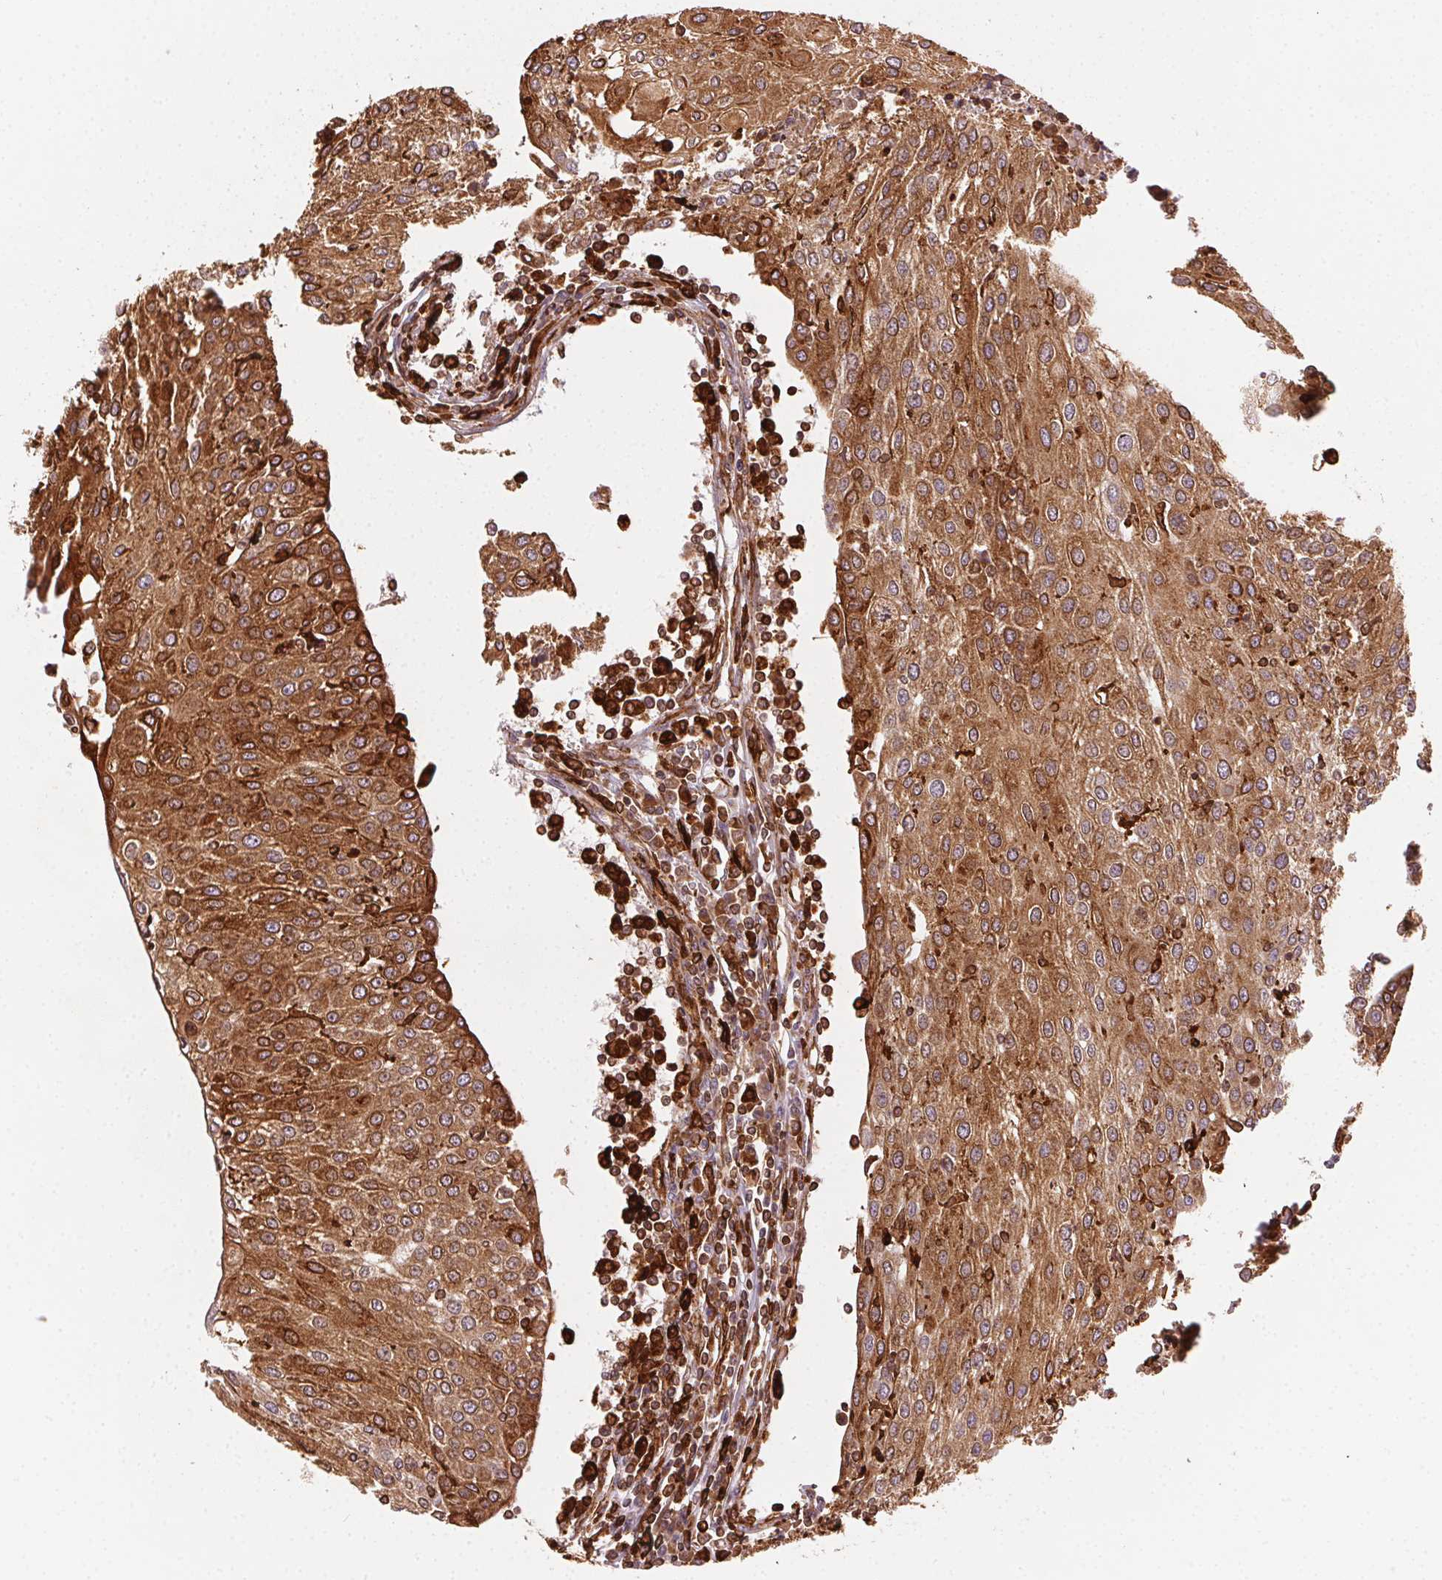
{"staining": {"intensity": "moderate", "quantity": ">75%", "location": "cytoplasmic/membranous"}, "tissue": "urothelial cancer", "cell_type": "Tumor cells", "image_type": "cancer", "snomed": [{"axis": "morphology", "description": "Urothelial carcinoma, High grade"}, {"axis": "topography", "description": "Urinary bladder"}], "caption": "This histopathology image shows urothelial carcinoma (high-grade) stained with IHC to label a protein in brown. The cytoplasmic/membranous of tumor cells show moderate positivity for the protein. Nuclei are counter-stained blue.", "gene": "RNASET2", "patient": {"sex": "female", "age": 85}}